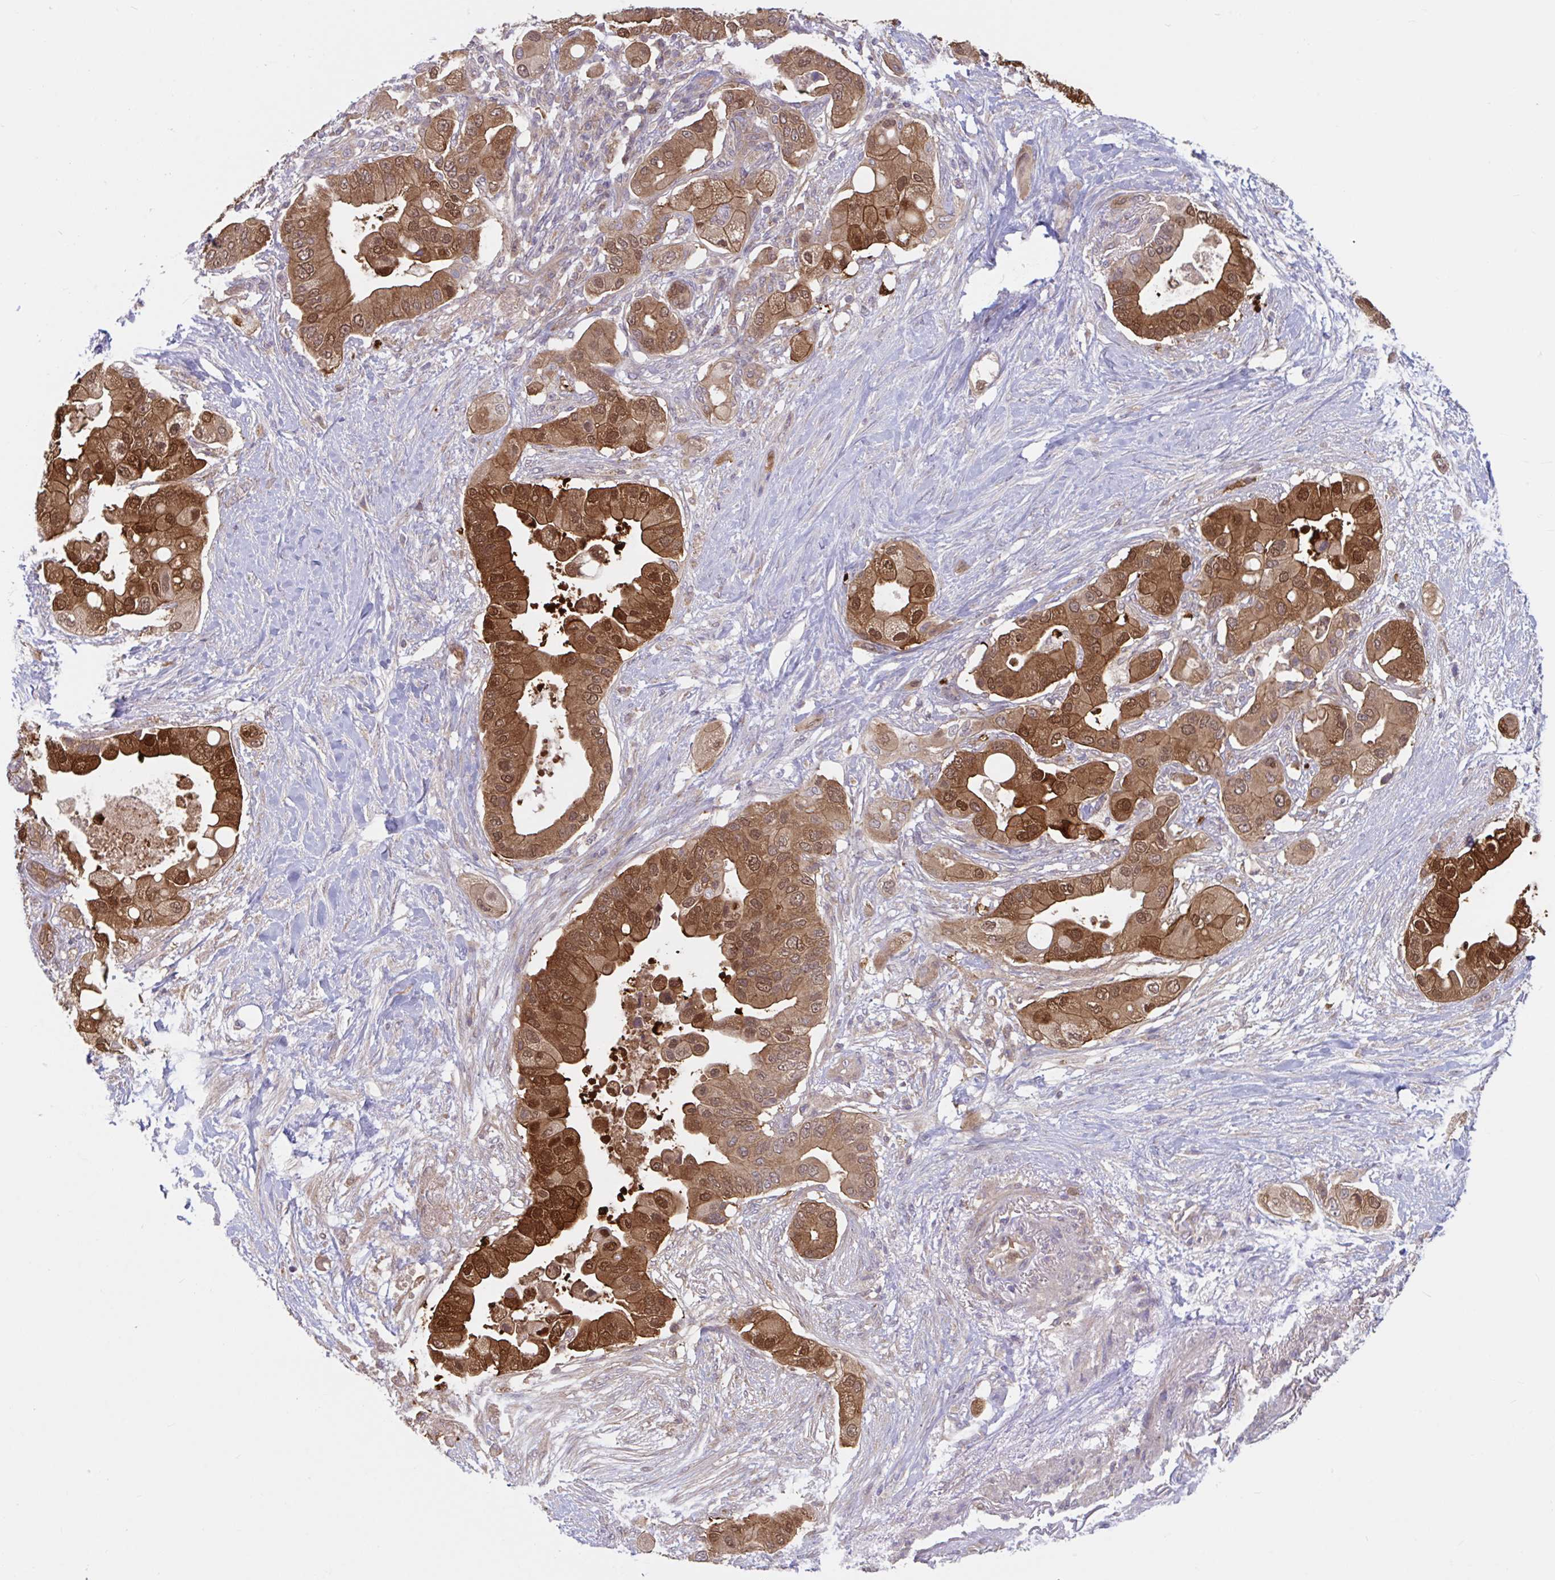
{"staining": {"intensity": "strong", "quantity": ">75%", "location": "cytoplasmic/membranous,nuclear"}, "tissue": "pancreatic cancer", "cell_type": "Tumor cells", "image_type": "cancer", "snomed": [{"axis": "morphology", "description": "Adenocarcinoma, NOS"}, {"axis": "topography", "description": "Pancreas"}], "caption": "Tumor cells demonstrate high levels of strong cytoplasmic/membranous and nuclear positivity in approximately >75% of cells in pancreatic adenocarcinoma. The protein of interest is stained brown, and the nuclei are stained in blue (DAB IHC with brightfield microscopy, high magnification).", "gene": "LMNTD2", "patient": {"sex": "male", "age": 57}}